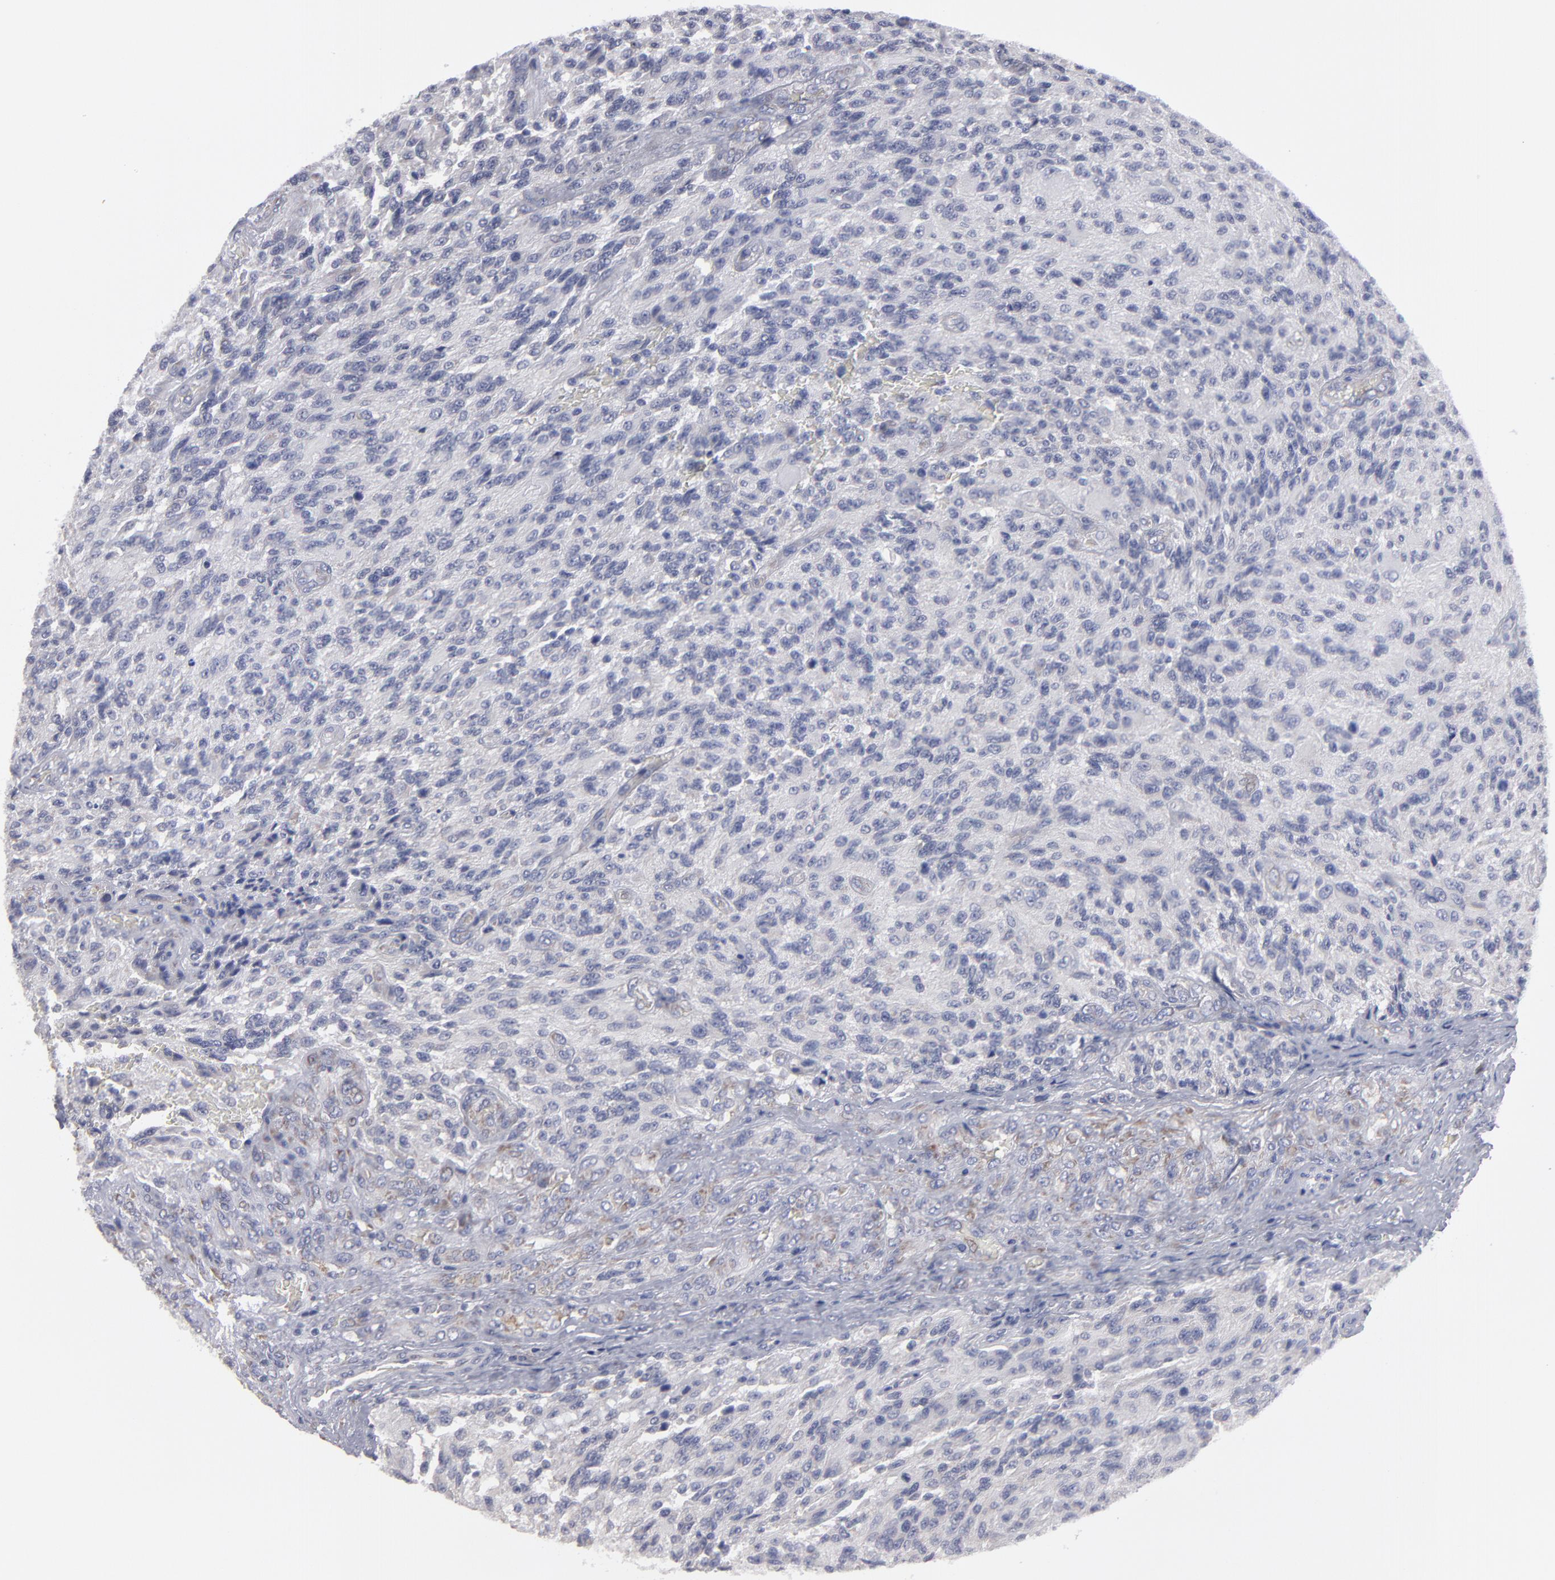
{"staining": {"intensity": "negative", "quantity": "none", "location": "none"}, "tissue": "glioma", "cell_type": "Tumor cells", "image_type": "cancer", "snomed": [{"axis": "morphology", "description": "Normal tissue, NOS"}, {"axis": "morphology", "description": "Glioma, malignant, High grade"}, {"axis": "topography", "description": "Cerebral cortex"}], "caption": "DAB (3,3'-diaminobenzidine) immunohistochemical staining of human glioma displays no significant positivity in tumor cells.", "gene": "CCDC80", "patient": {"sex": "male", "age": 56}}